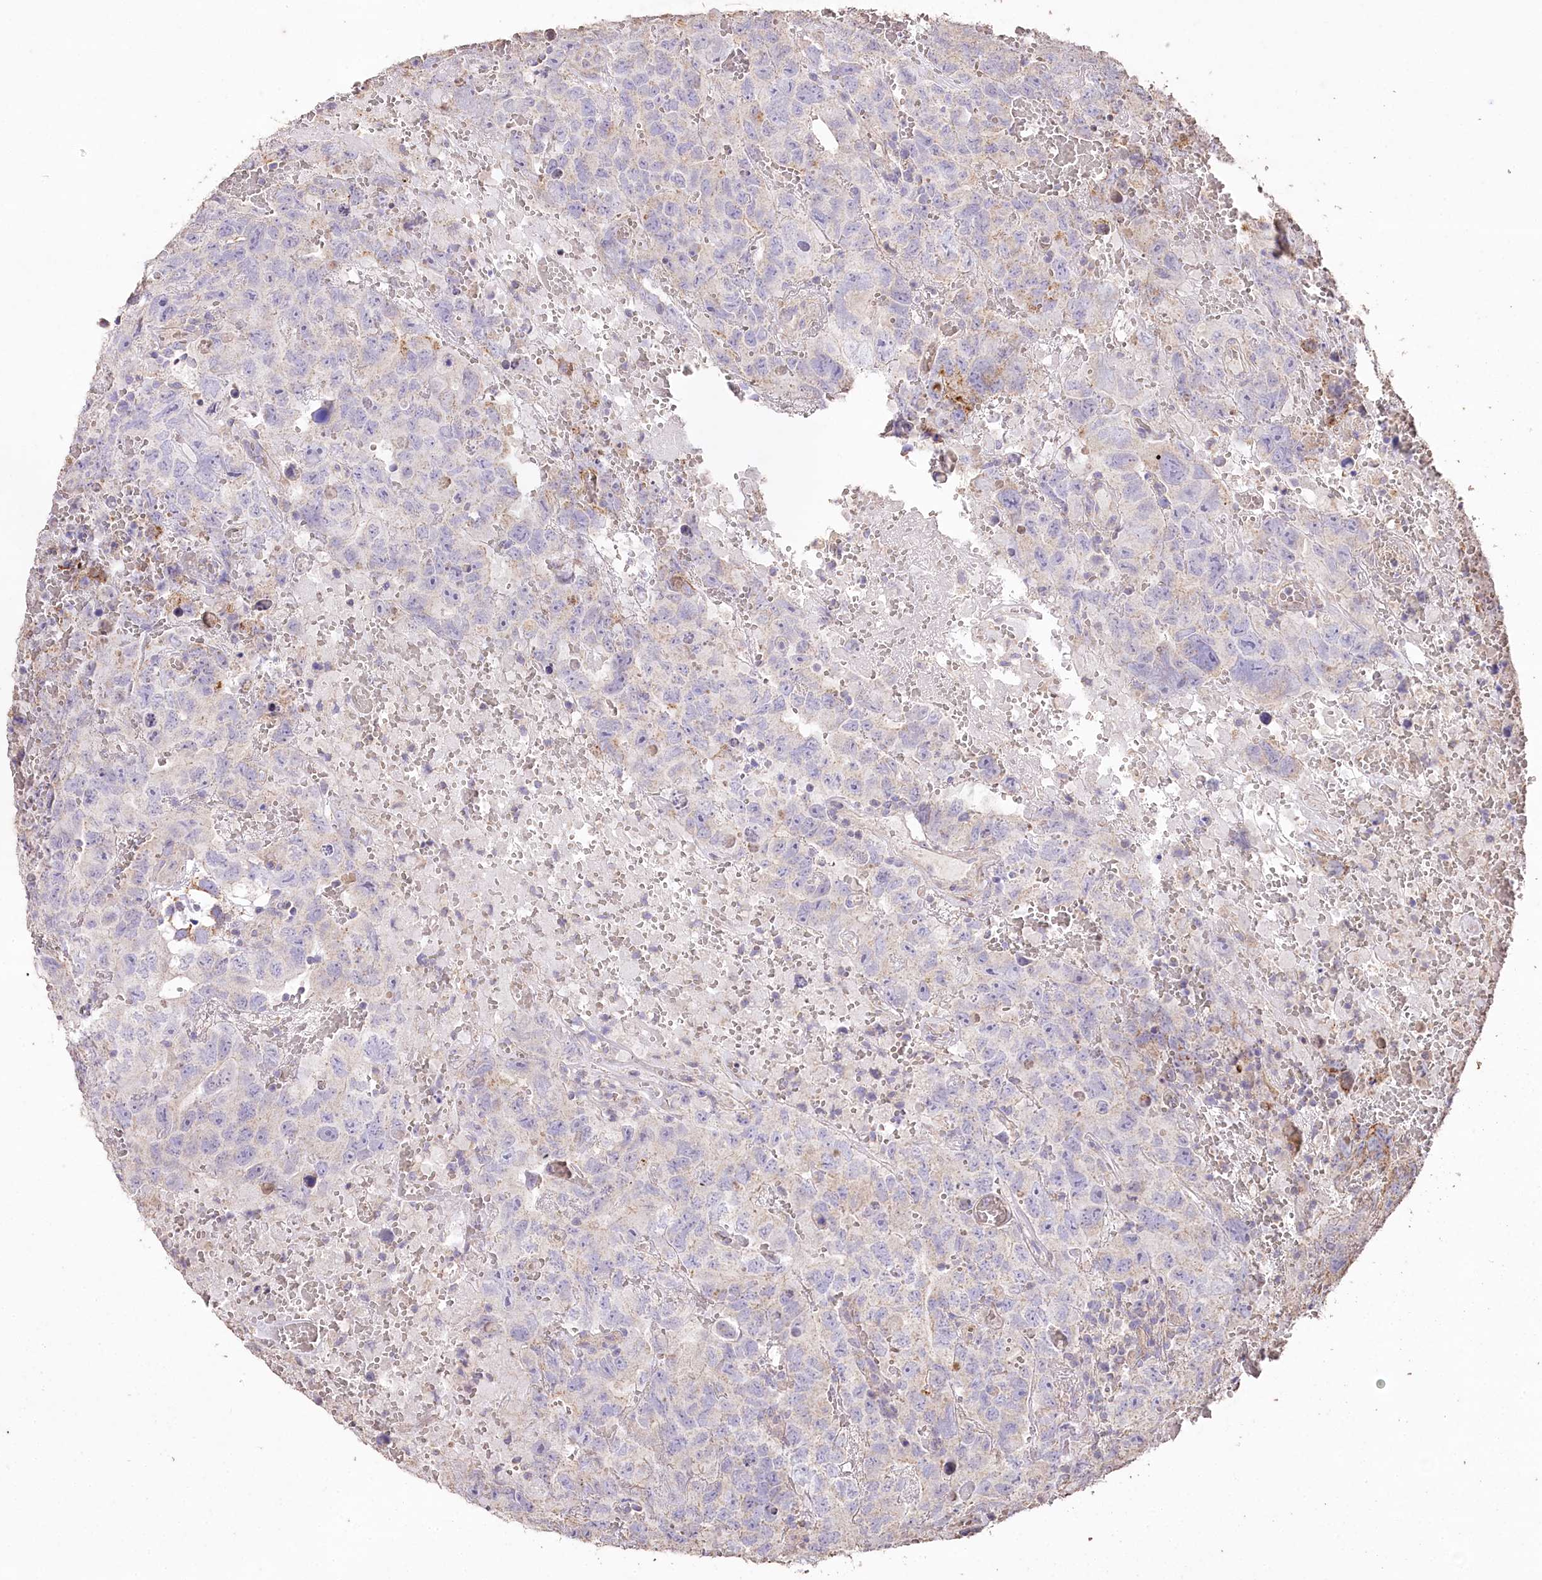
{"staining": {"intensity": "moderate", "quantity": "<25%", "location": "cytoplasmic/membranous"}, "tissue": "testis cancer", "cell_type": "Tumor cells", "image_type": "cancer", "snomed": [{"axis": "morphology", "description": "Carcinoma, Embryonal, NOS"}, {"axis": "topography", "description": "Testis"}], "caption": "Immunohistochemical staining of testis embryonal carcinoma exhibits low levels of moderate cytoplasmic/membranous staining in about <25% of tumor cells.", "gene": "IREB2", "patient": {"sex": "male", "age": 45}}